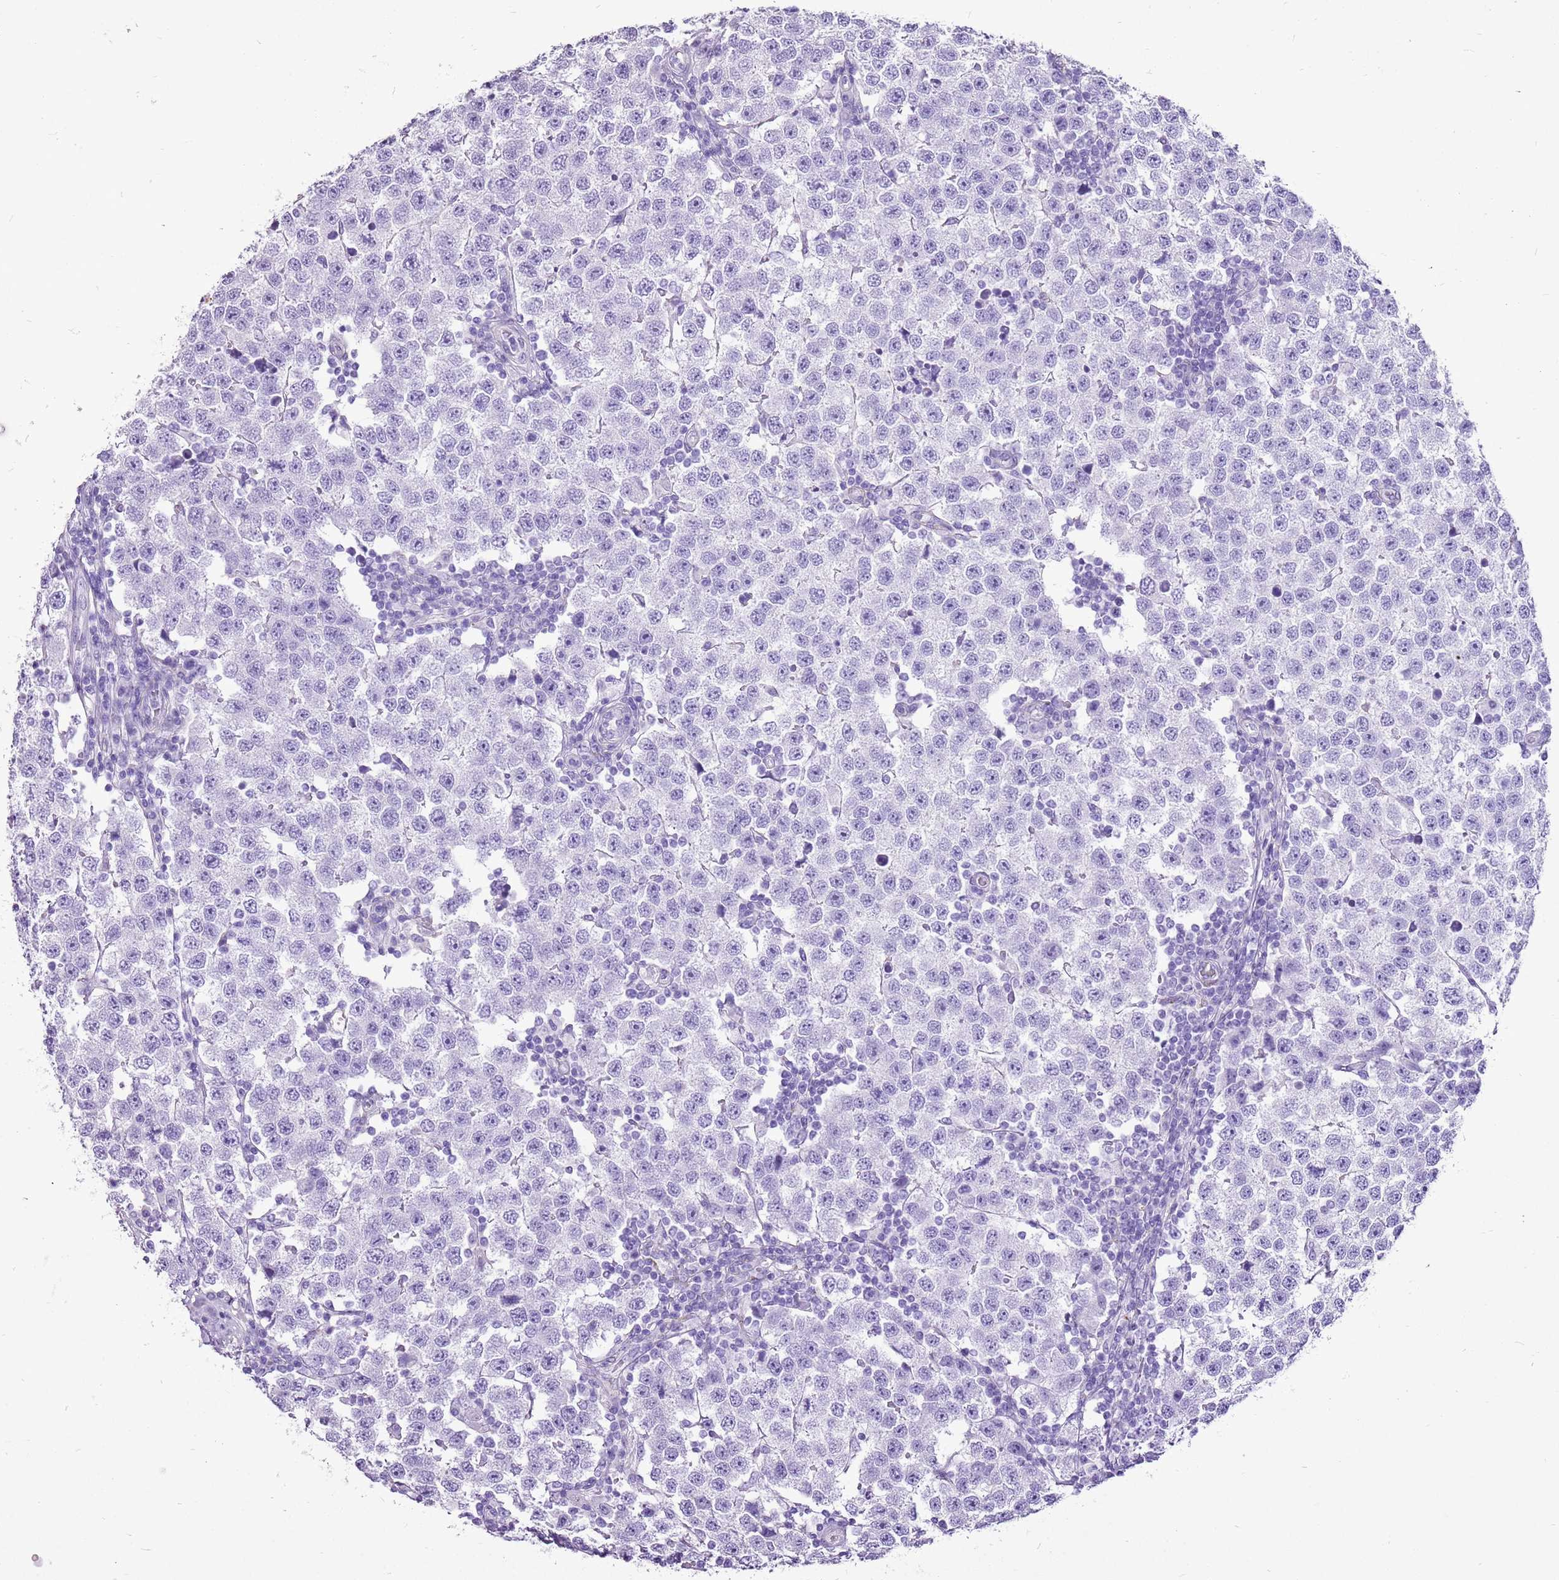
{"staining": {"intensity": "negative", "quantity": "none", "location": "none"}, "tissue": "testis cancer", "cell_type": "Tumor cells", "image_type": "cancer", "snomed": [{"axis": "morphology", "description": "Seminoma, NOS"}, {"axis": "topography", "description": "Testis"}], "caption": "Tumor cells show no significant positivity in testis seminoma.", "gene": "ACSS3", "patient": {"sex": "male", "age": 34}}